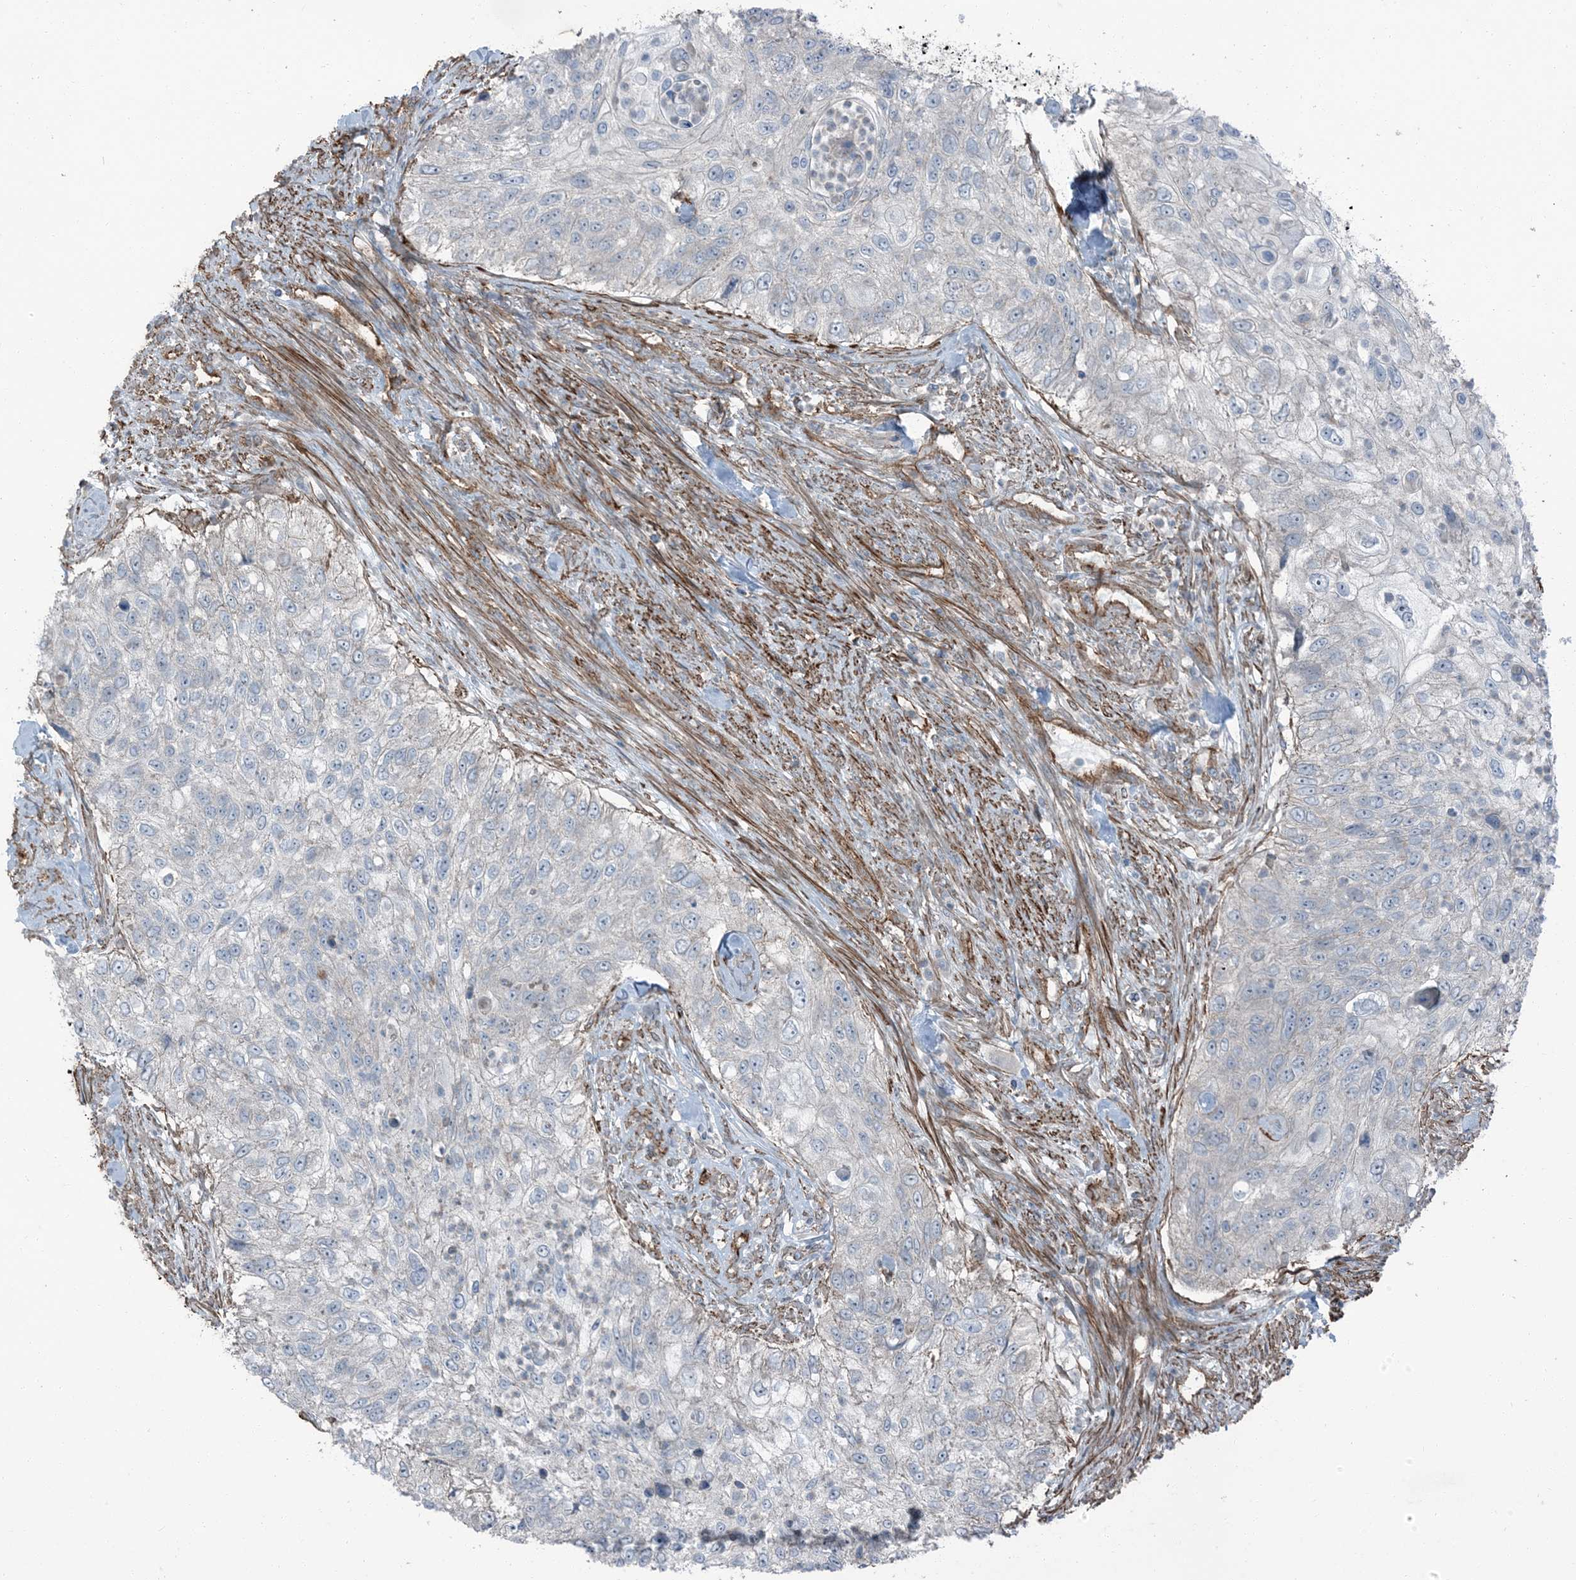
{"staining": {"intensity": "negative", "quantity": "none", "location": "none"}, "tissue": "urothelial cancer", "cell_type": "Tumor cells", "image_type": "cancer", "snomed": [{"axis": "morphology", "description": "Urothelial carcinoma, High grade"}, {"axis": "topography", "description": "Urinary bladder"}], "caption": "A high-resolution image shows immunohistochemistry (IHC) staining of urothelial carcinoma (high-grade), which displays no significant positivity in tumor cells.", "gene": "ZFP90", "patient": {"sex": "female", "age": 60}}